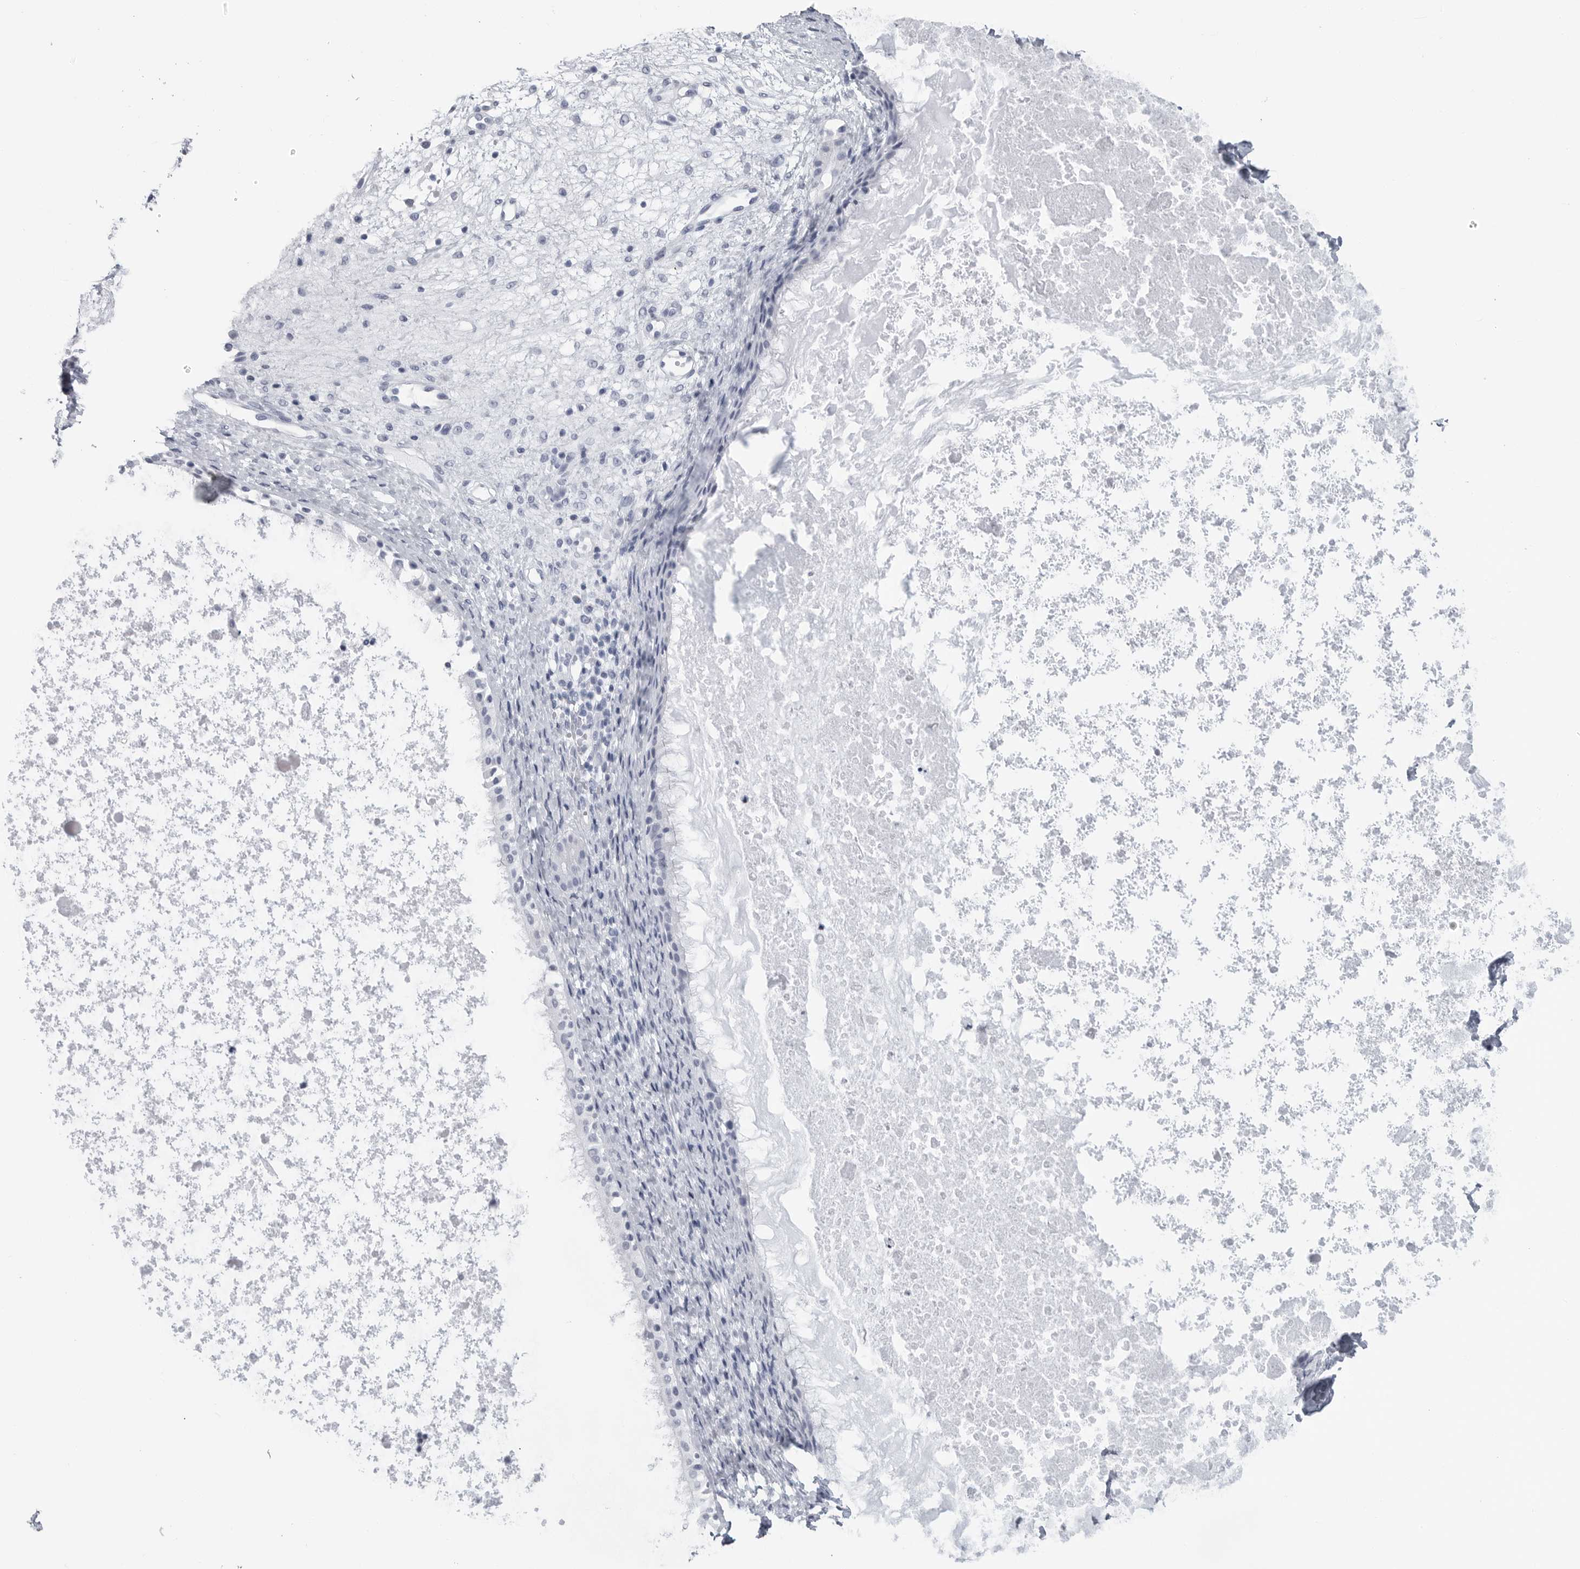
{"staining": {"intensity": "negative", "quantity": "none", "location": "none"}, "tissue": "nasopharynx", "cell_type": "Respiratory epithelial cells", "image_type": "normal", "snomed": [{"axis": "morphology", "description": "Normal tissue, NOS"}, {"axis": "topography", "description": "Nasopharynx"}], "caption": "Respiratory epithelial cells show no significant protein positivity in unremarkable nasopharynx.", "gene": "CSH1", "patient": {"sex": "male", "age": 22}}